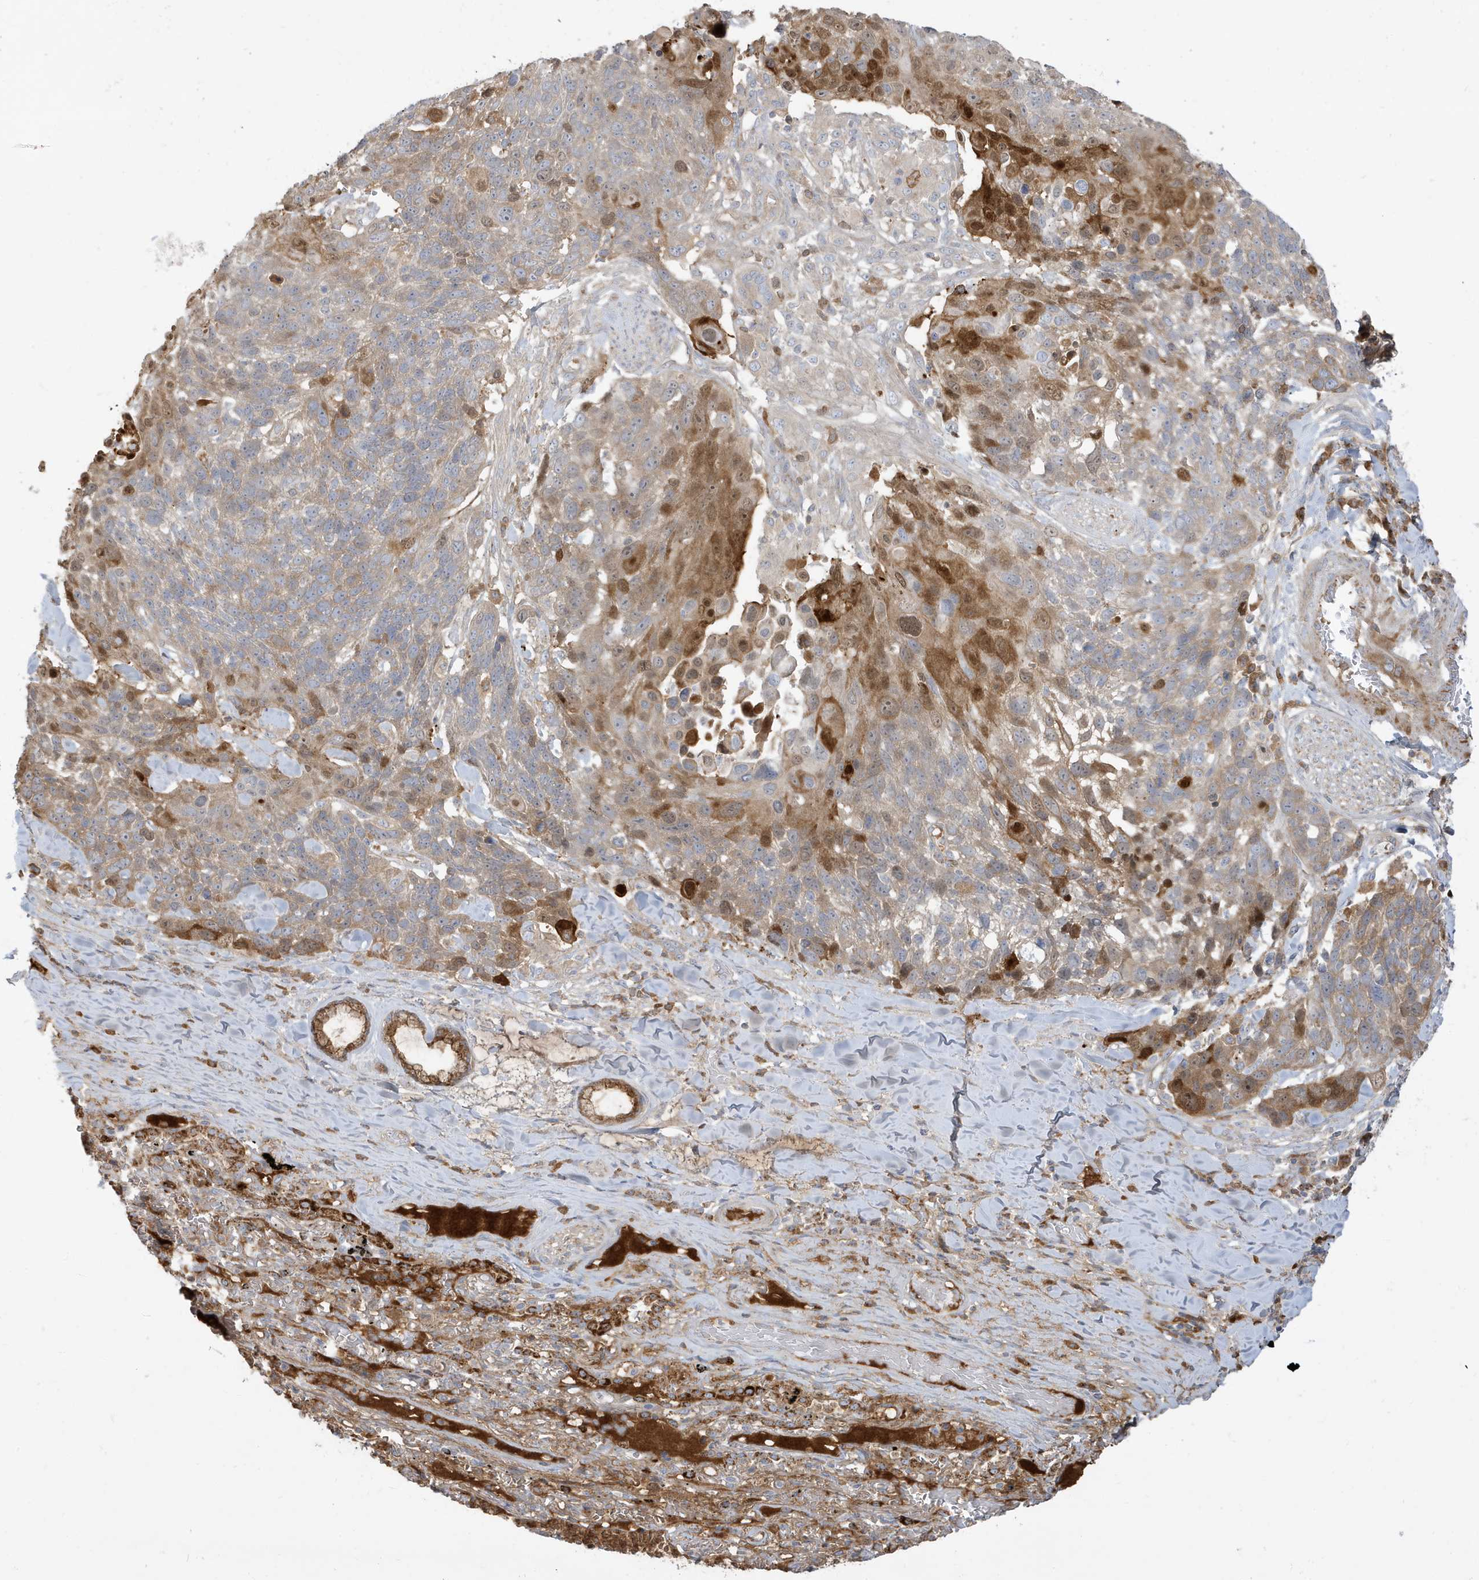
{"staining": {"intensity": "moderate", "quantity": "<25%", "location": "cytoplasmic/membranous,nuclear"}, "tissue": "lung cancer", "cell_type": "Tumor cells", "image_type": "cancer", "snomed": [{"axis": "morphology", "description": "Squamous cell carcinoma, NOS"}, {"axis": "topography", "description": "Lung"}], "caption": "Immunohistochemistry (IHC) micrograph of squamous cell carcinoma (lung) stained for a protein (brown), which reveals low levels of moderate cytoplasmic/membranous and nuclear positivity in approximately <25% of tumor cells.", "gene": "IFT57", "patient": {"sex": "male", "age": 66}}